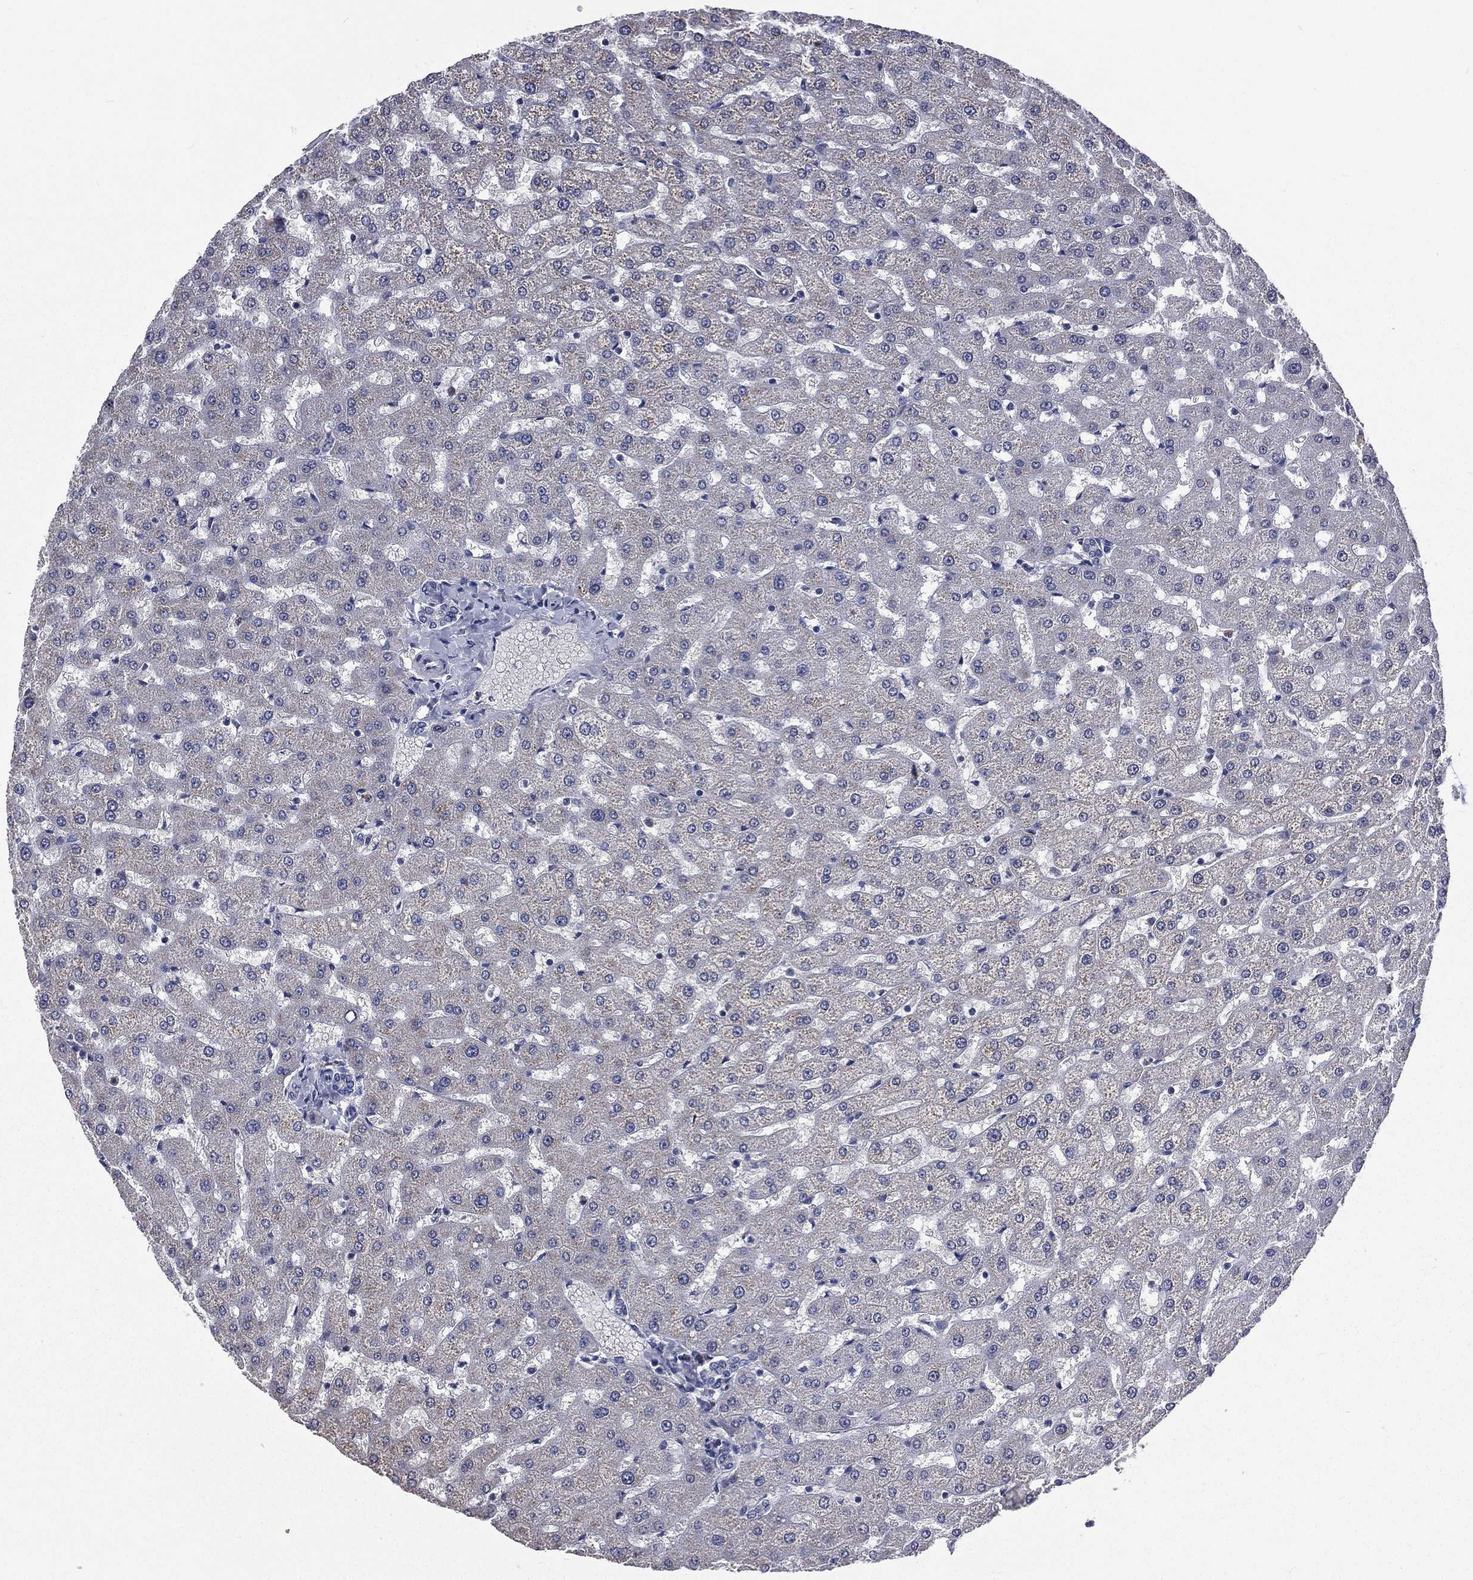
{"staining": {"intensity": "negative", "quantity": "none", "location": "none"}, "tissue": "liver", "cell_type": "Cholangiocytes", "image_type": "normal", "snomed": [{"axis": "morphology", "description": "Normal tissue, NOS"}, {"axis": "topography", "description": "Liver"}], "caption": "Immunohistochemical staining of unremarkable liver displays no significant staining in cholangiocytes. (Stains: DAB immunohistochemistry (IHC) with hematoxylin counter stain, Microscopy: brightfield microscopy at high magnification).", "gene": "CA12", "patient": {"sex": "female", "age": 50}}